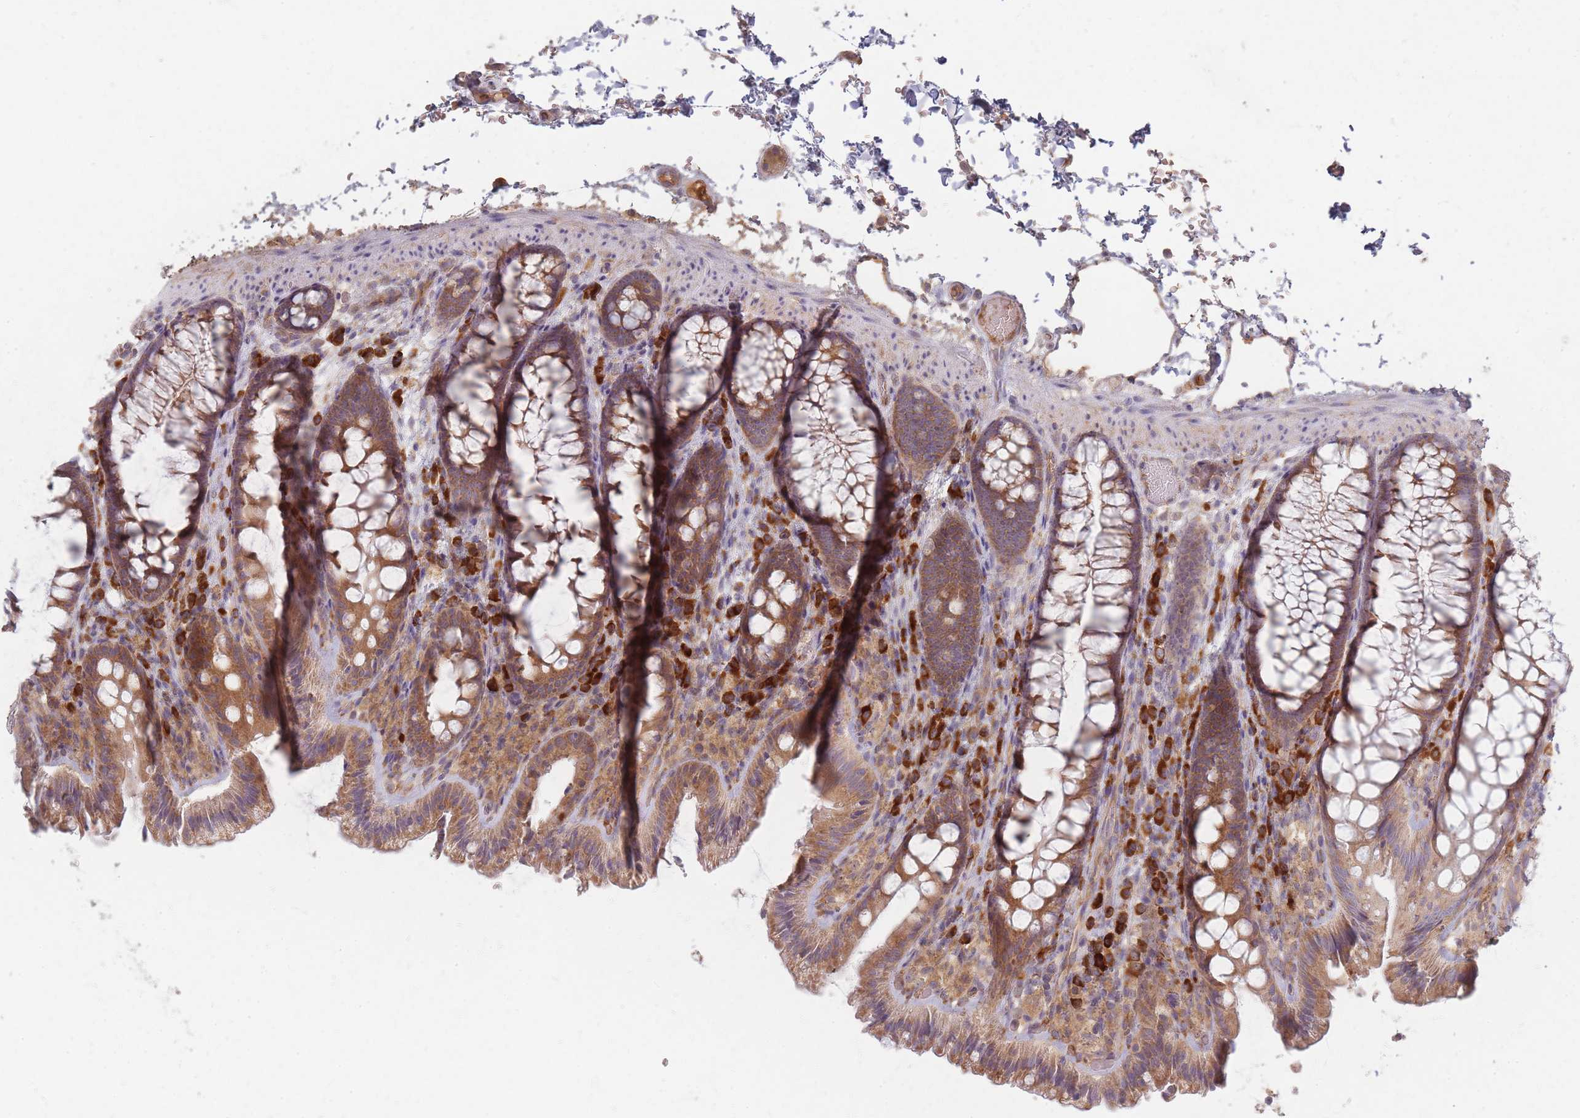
{"staining": {"intensity": "weak", "quantity": ">75%", "location": "cytoplasmic/membranous"}, "tissue": "colon", "cell_type": "Endothelial cells", "image_type": "normal", "snomed": [{"axis": "morphology", "description": "Normal tissue, NOS"}, {"axis": "topography", "description": "Colon"}], "caption": "Immunohistochemistry (DAB (3,3'-diaminobenzidine)) staining of normal colon displays weak cytoplasmic/membranous protein staining in approximately >75% of endothelial cells.", "gene": "SMIM14", "patient": {"sex": "male", "age": 46}}